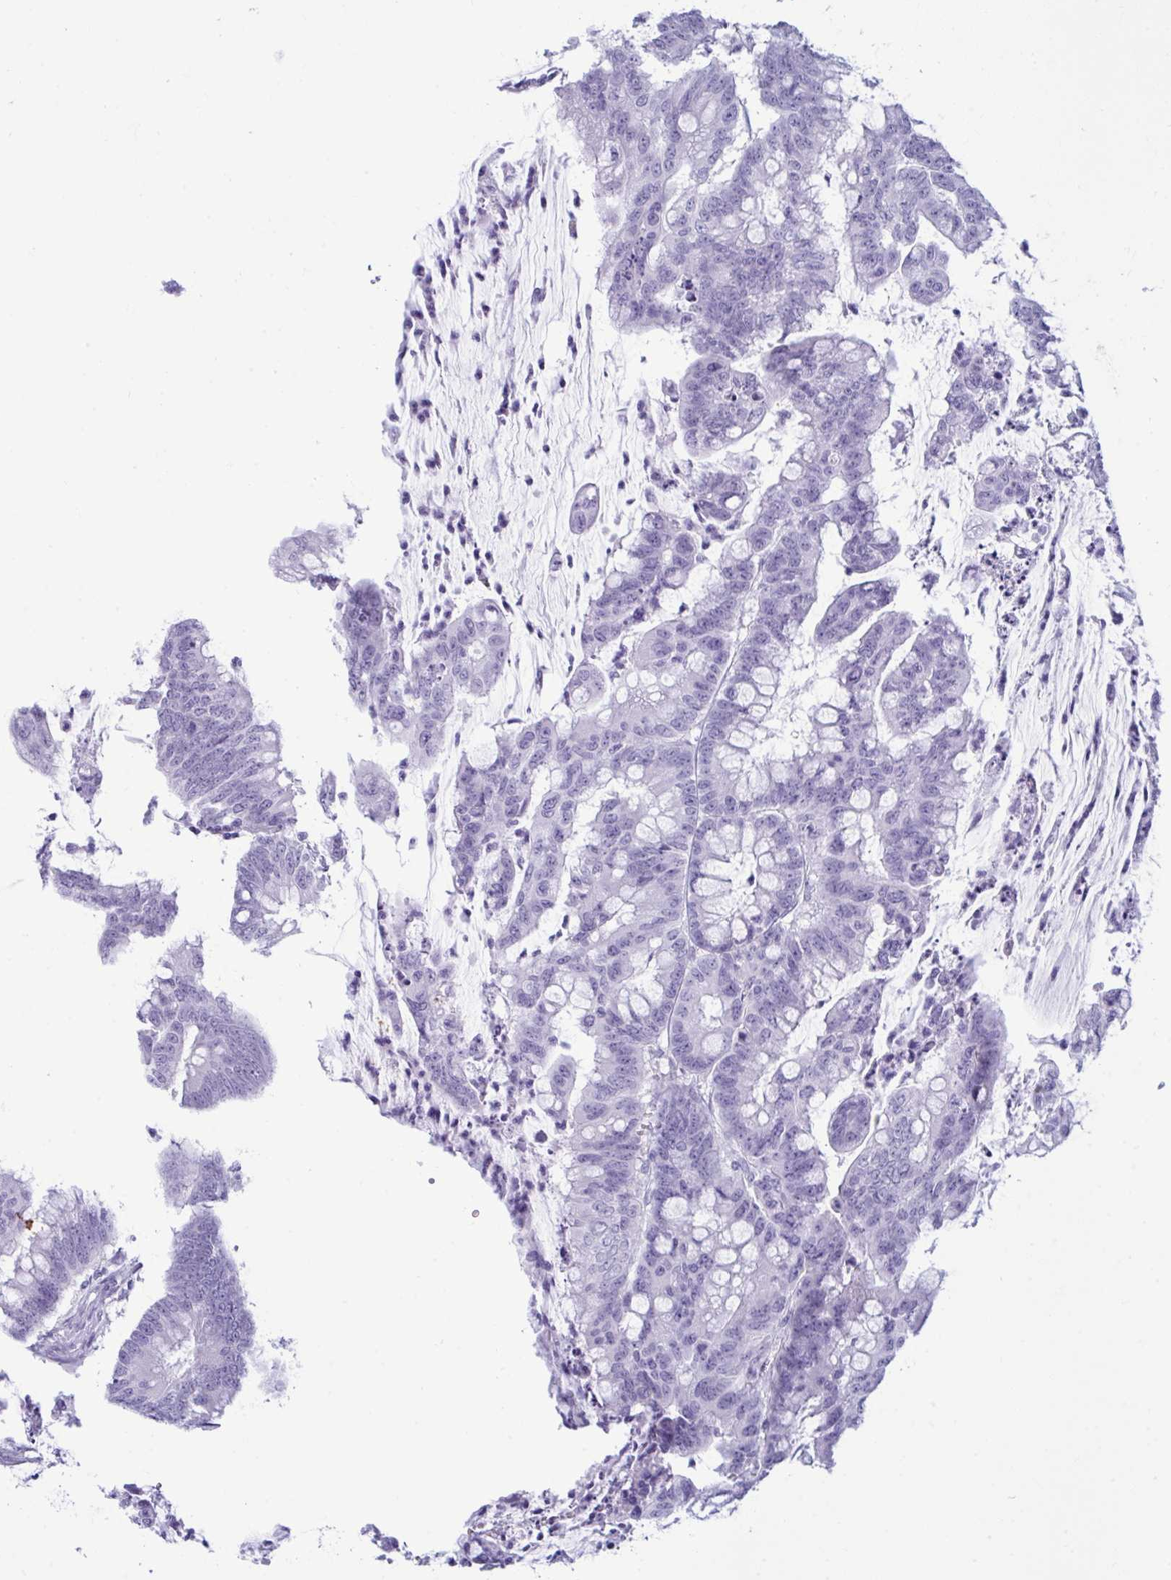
{"staining": {"intensity": "negative", "quantity": "none", "location": "none"}, "tissue": "colorectal cancer", "cell_type": "Tumor cells", "image_type": "cancer", "snomed": [{"axis": "morphology", "description": "Adenocarcinoma, NOS"}, {"axis": "topography", "description": "Colon"}], "caption": "This micrograph is of adenocarcinoma (colorectal) stained with immunohistochemistry (IHC) to label a protein in brown with the nuclei are counter-stained blue. There is no expression in tumor cells.", "gene": "ANKRD60", "patient": {"sex": "male", "age": 62}}